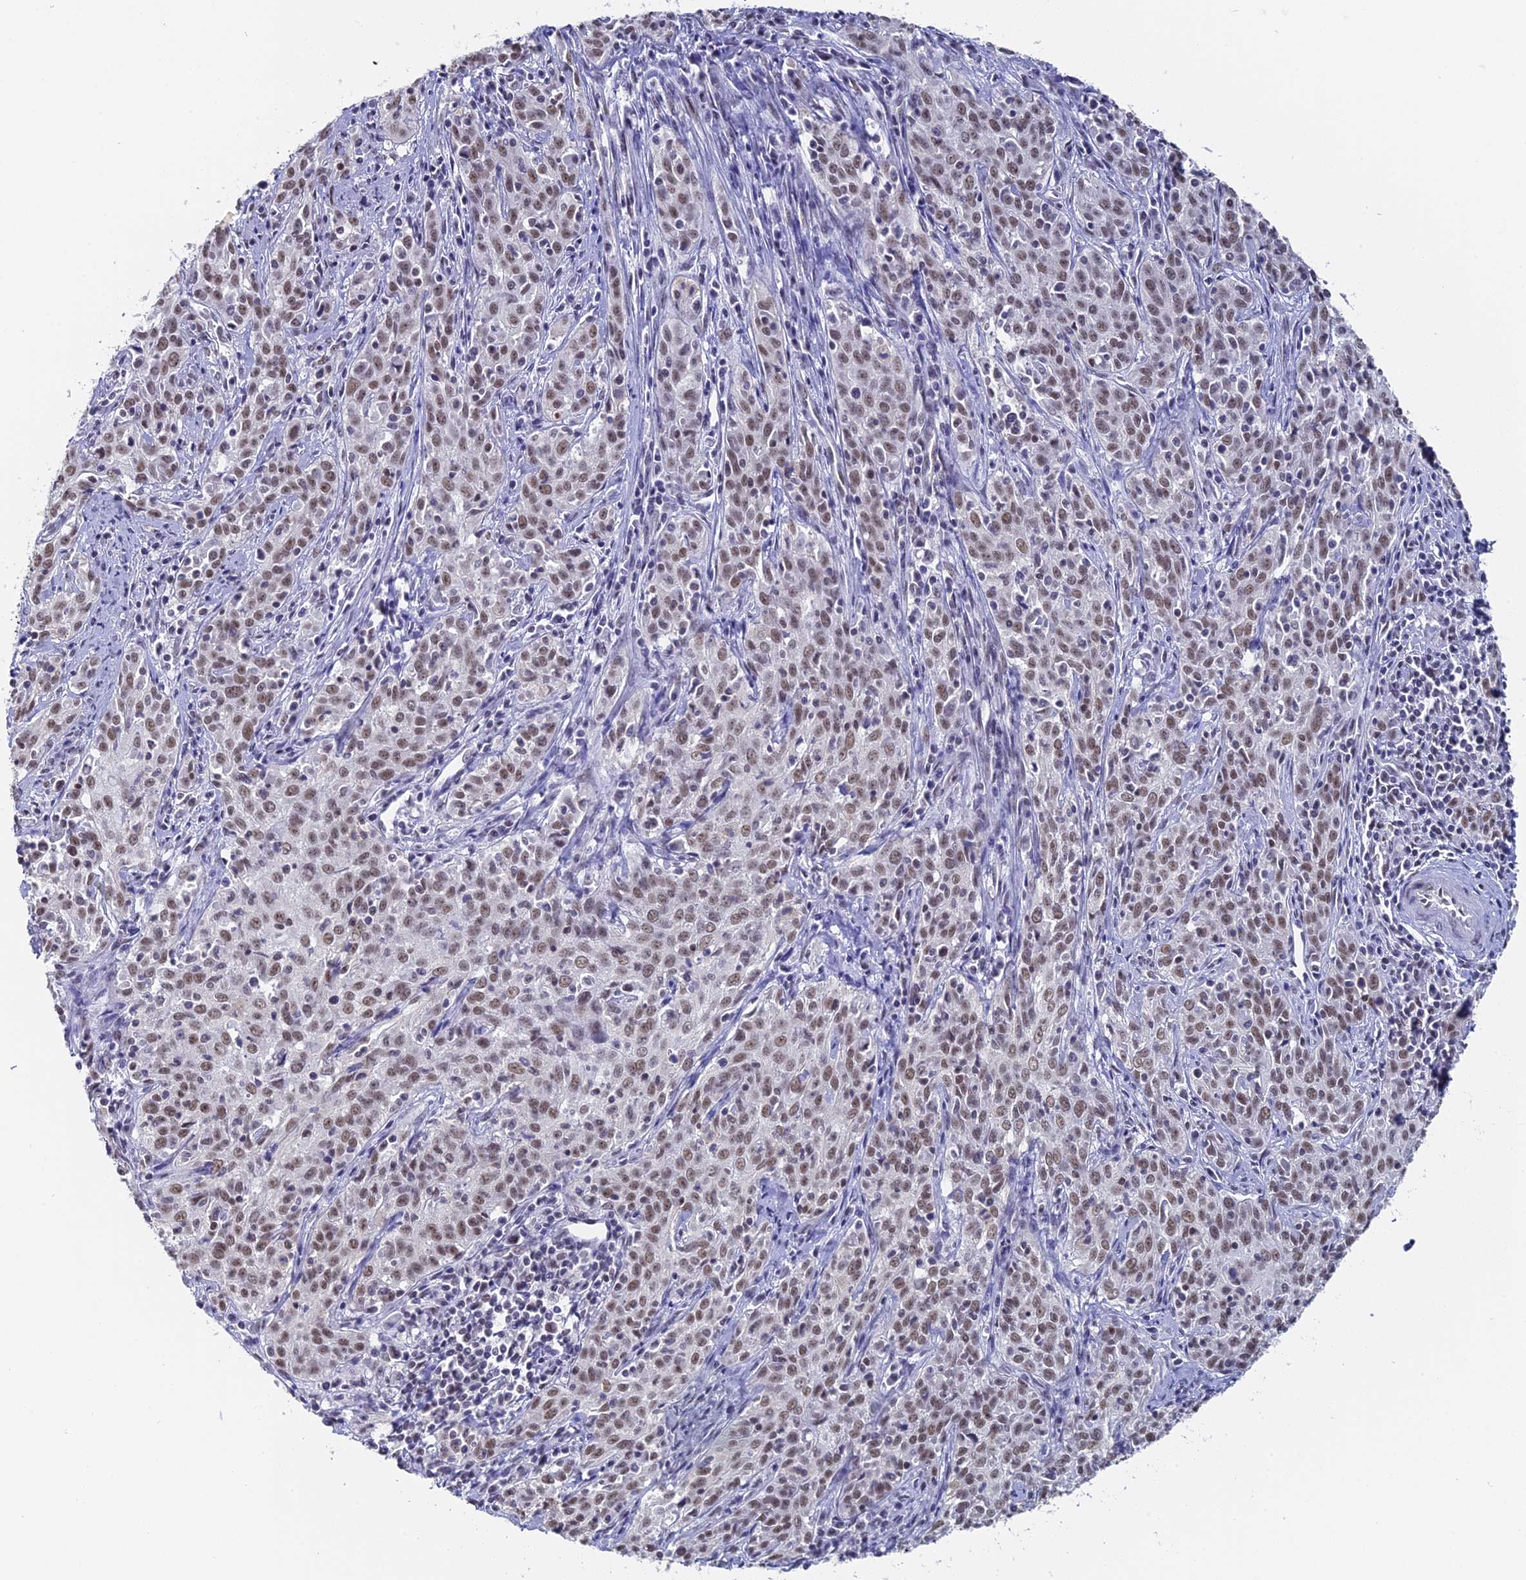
{"staining": {"intensity": "moderate", "quantity": ">75%", "location": "nuclear"}, "tissue": "cervical cancer", "cell_type": "Tumor cells", "image_type": "cancer", "snomed": [{"axis": "morphology", "description": "Squamous cell carcinoma, NOS"}, {"axis": "topography", "description": "Cervix"}], "caption": "Cervical cancer tissue exhibits moderate nuclear positivity in about >75% of tumor cells", "gene": "CD2BP2", "patient": {"sex": "female", "age": 57}}